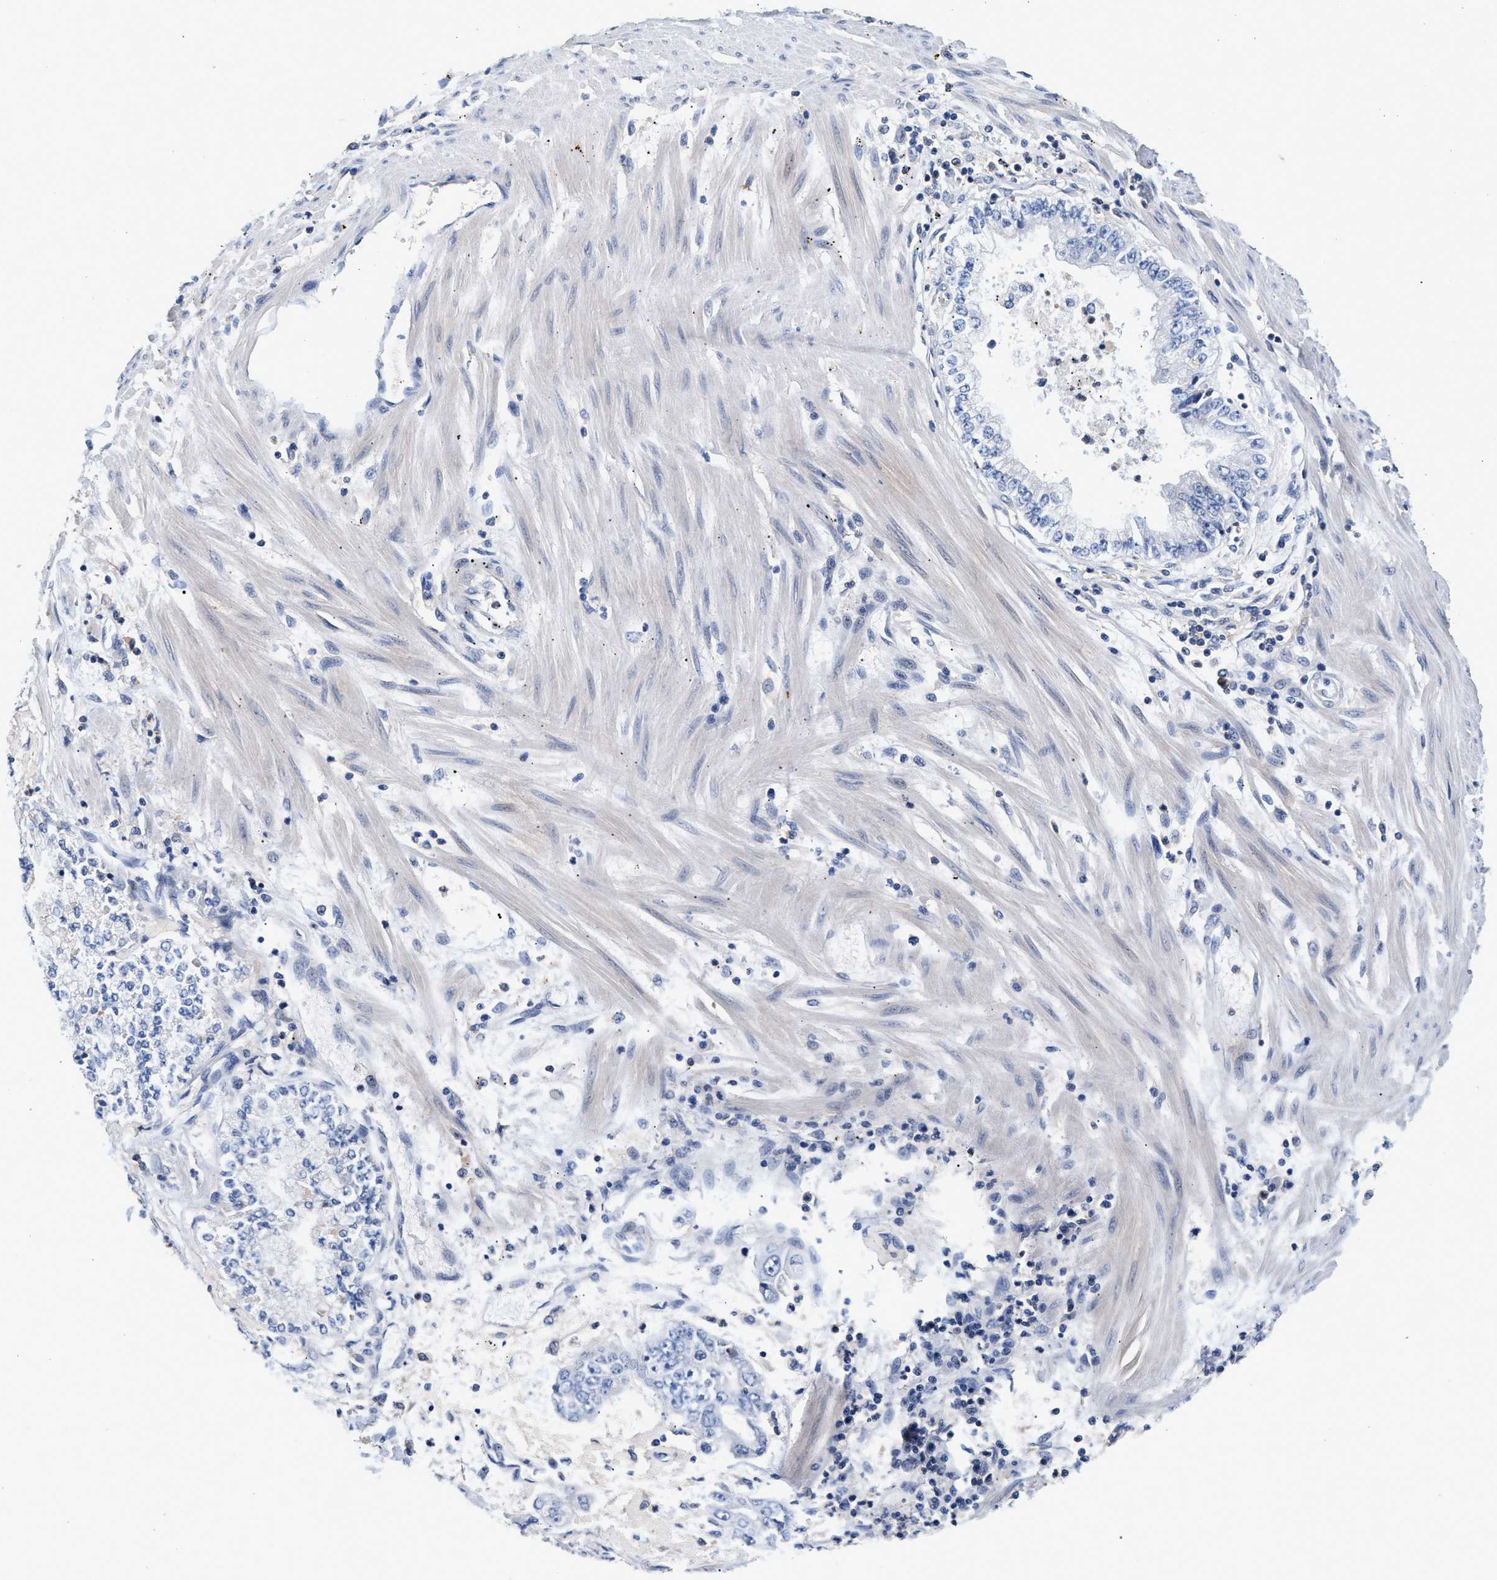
{"staining": {"intensity": "weak", "quantity": "<25%", "location": "cytoplasmic/membranous"}, "tissue": "stomach cancer", "cell_type": "Tumor cells", "image_type": "cancer", "snomed": [{"axis": "morphology", "description": "Adenocarcinoma, NOS"}, {"axis": "topography", "description": "Stomach"}], "caption": "Adenocarcinoma (stomach) stained for a protein using immunohistochemistry (IHC) exhibits no expression tumor cells.", "gene": "GNAI3", "patient": {"sex": "male", "age": 76}}